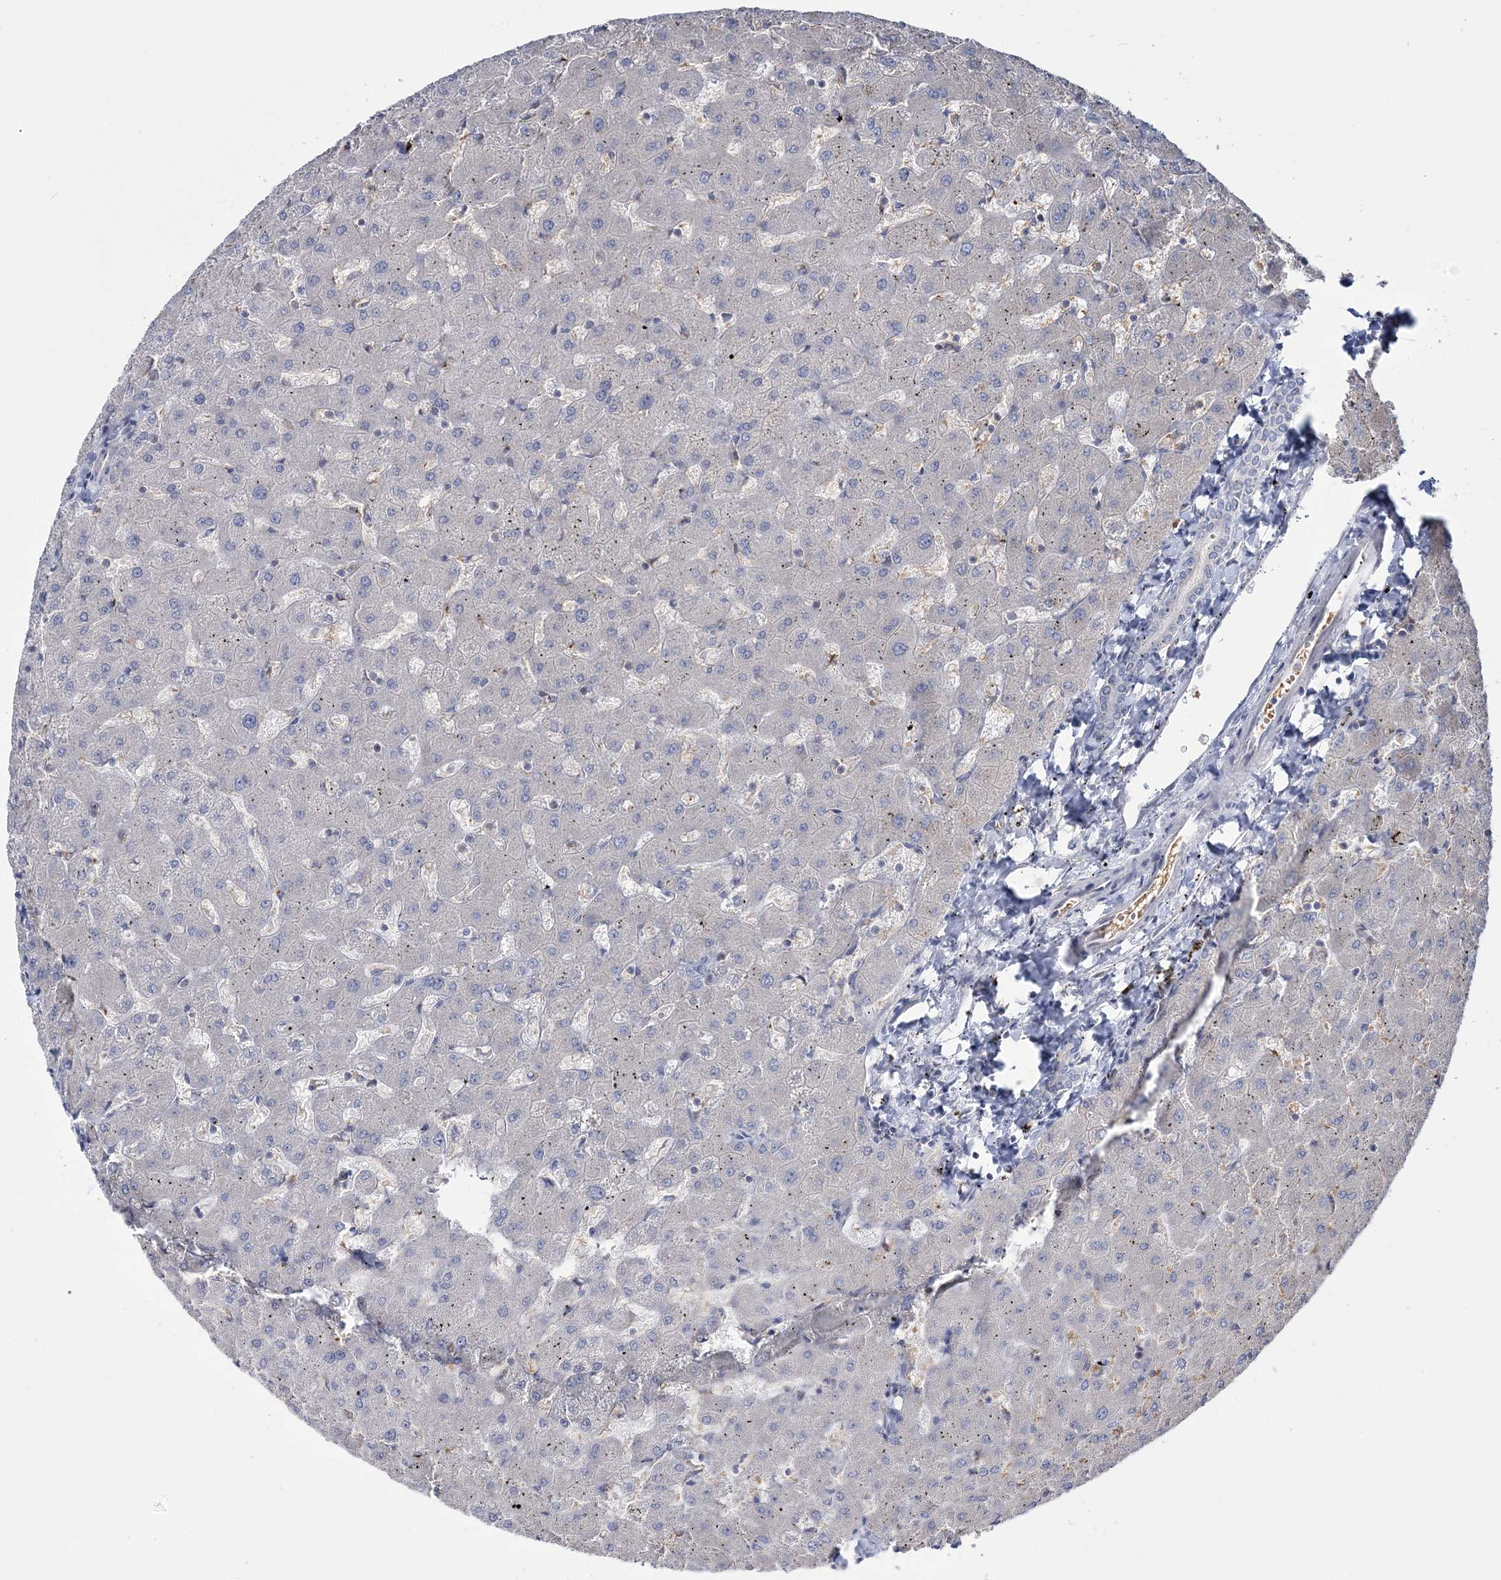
{"staining": {"intensity": "negative", "quantity": "none", "location": "none"}, "tissue": "liver", "cell_type": "Cholangiocytes", "image_type": "normal", "snomed": [{"axis": "morphology", "description": "Normal tissue, NOS"}, {"axis": "topography", "description": "Liver"}], "caption": "High power microscopy micrograph of an IHC photomicrograph of unremarkable liver, revealing no significant staining in cholangiocytes. (DAB (3,3'-diaminobenzidine) immunohistochemistry visualized using brightfield microscopy, high magnification).", "gene": "ATP11B", "patient": {"sex": "female", "age": 63}}